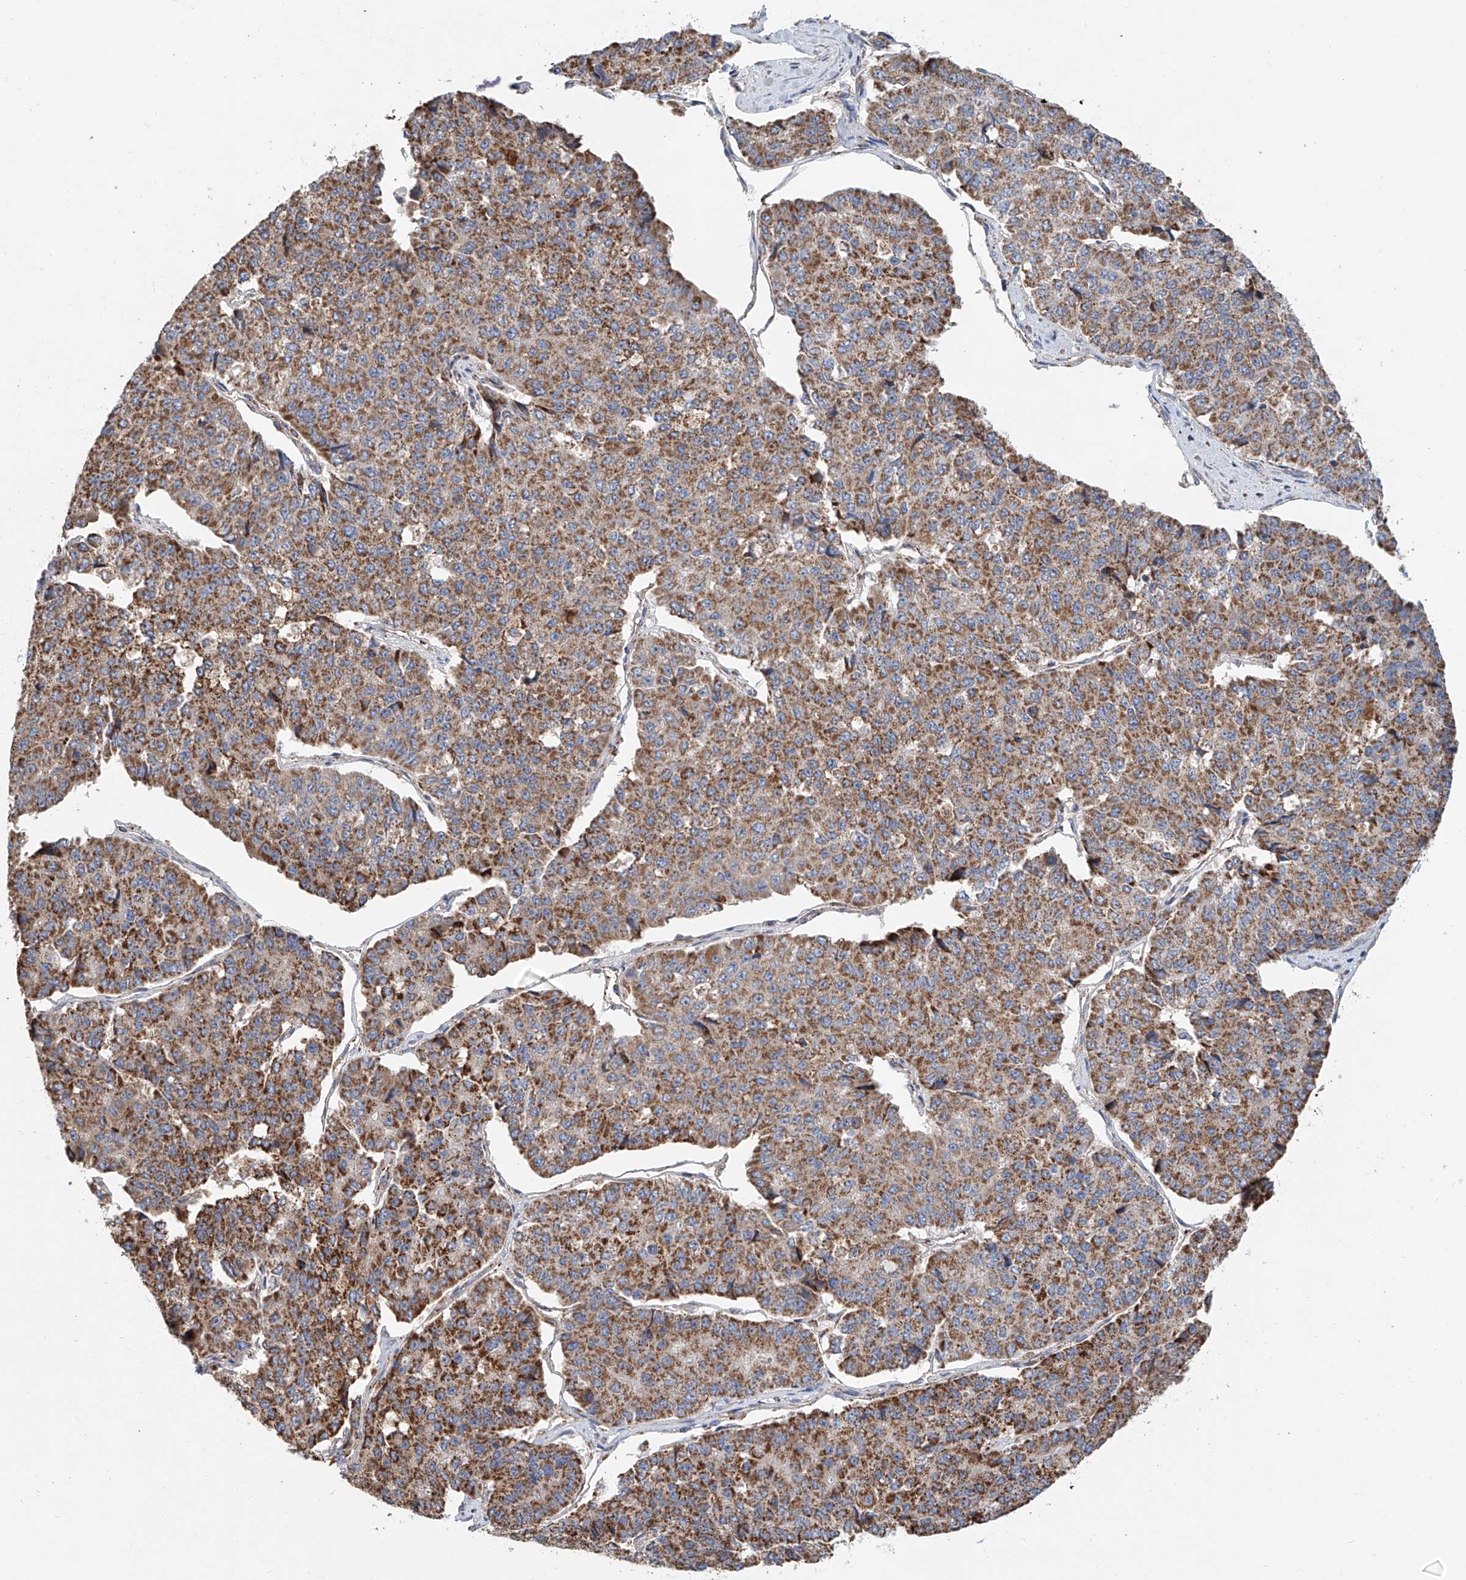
{"staining": {"intensity": "moderate", "quantity": ">75%", "location": "cytoplasmic/membranous"}, "tissue": "pancreatic cancer", "cell_type": "Tumor cells", "image_type": "cancer", "snomed": [{"axis": "morphology", "description": "Adenocarcinoma, NOS"}, {"axis": "topography", "description": "Pancreas"}], "caption": "Immunohistochemical staining of human pancreatic cancer (adenocarcinoma) demonstrates medium levels of moderate cytoplasmic/membranous staining in about >75% of tumor cells.", "gene": "MCL1", "patient": {"sex": "male", "age": 50}}